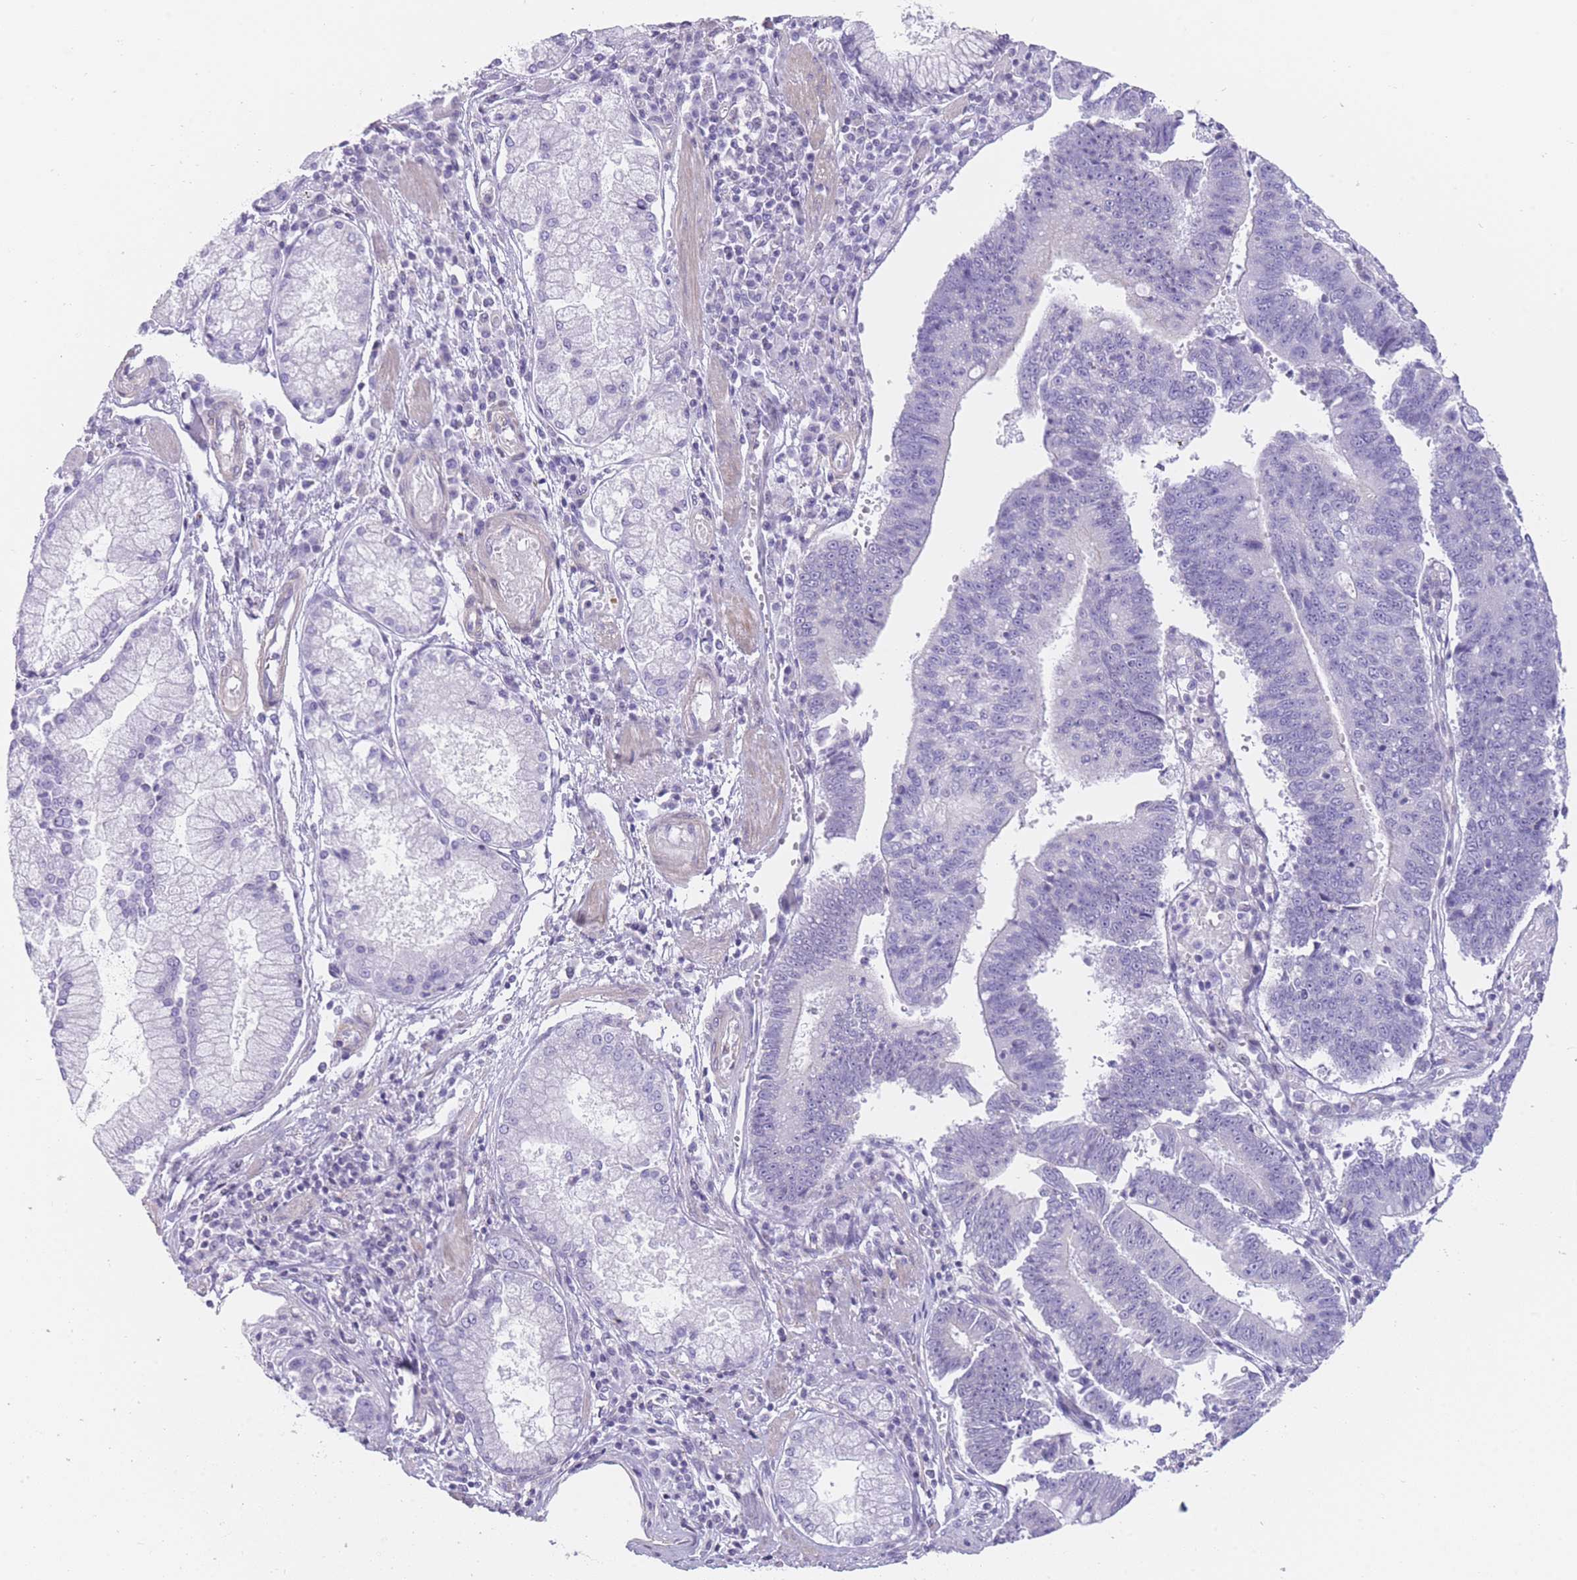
{"staining": {"intensity": "negative", "quantity": "none", "location": "none"}, "tissue": "stomach cancer", "cell_type": "Tumor cells", "image_type": "cancer", "snomed": [{"axis": "morphology", "description": "Adenocarcinoma, NOS"}, {"axis": "topography", "description": "Stomach"}], "caption": "Immunohistochemistry of human stomach cancer exhibits no expression in tumor cells.", "gene": "OR11H12", "patient": {"sex": "male", "age": 59}}